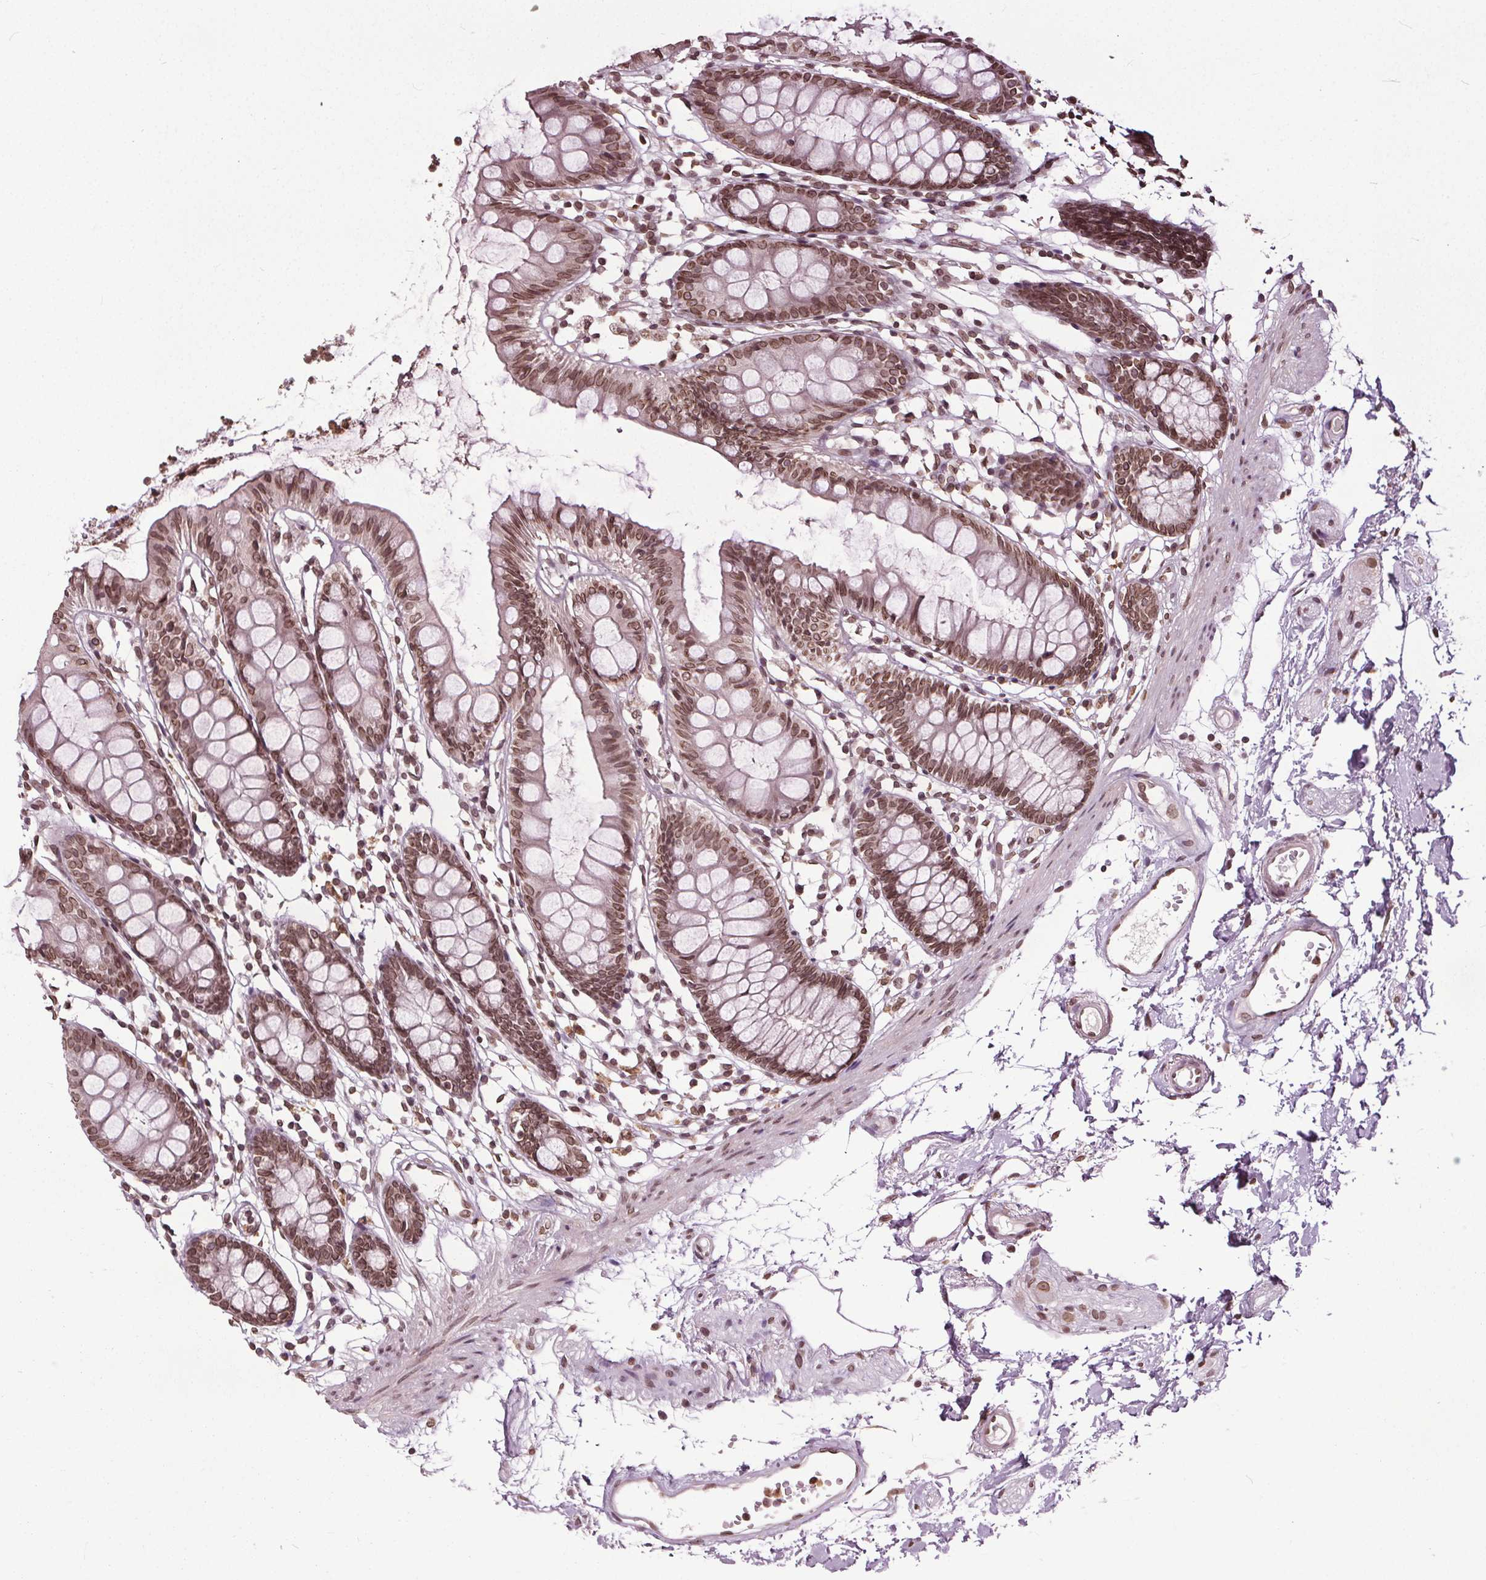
{"staining": {"intensity": "moderate", "quantity": ">75%", "location": "nuclear"}, "tissue": "colon", "cell_type": "Endothelial cells", "image_type": "normal", "snomed": [{"axis": "morphology", "description": "Normal tissue, NOS"}, {"axis": "topography", "description": "Colon"}], "caption": "Immunohistochemistry micrograph of benign human colon stained for a protein (brown), which reveals medium levels of moderate nuclear expression in about >75% of endothelial cells.", "gene": "TTC39C", "patient": {"sex": "female", "age": 84}}